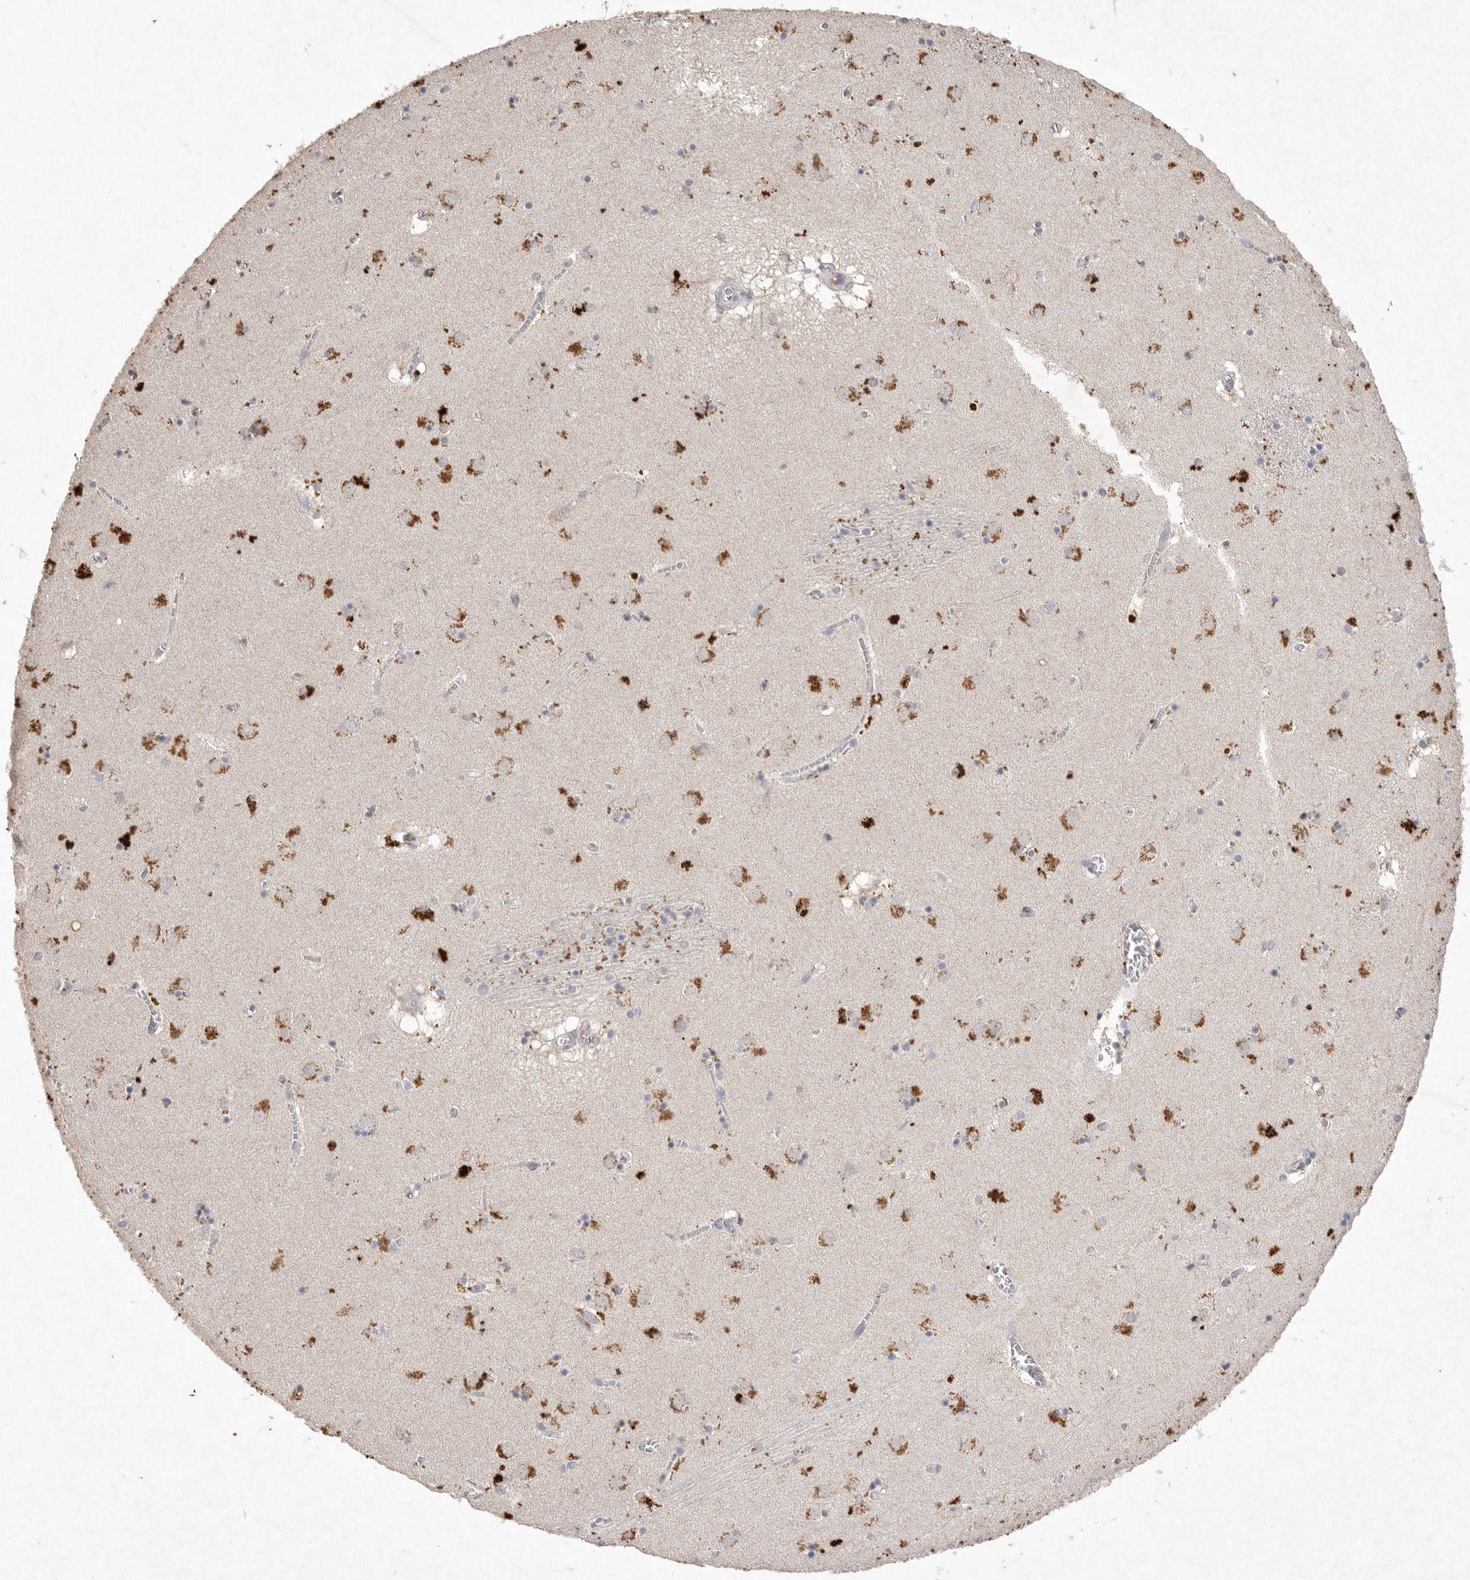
{"staining": {"intensity": "moderate", "quantity": "<25%", "location": "cytoplasmic/membranous"}, "tissue": "caudate", "cell_type": "Glial cells", "image_type": "normal", "snomed": [{"axis": "morphology", "description": "Normal tissue, NOS"}, {"axis": "topography", "description": "Lateral ventricle wall"}], "caption": "Protein analysis of unremarkable caudate shows moderate cytoplasmic/membranous staining in approximately <25% of glial cells.", "gene": "APLNR", "patient": {"sex": "male", "age": 70}}